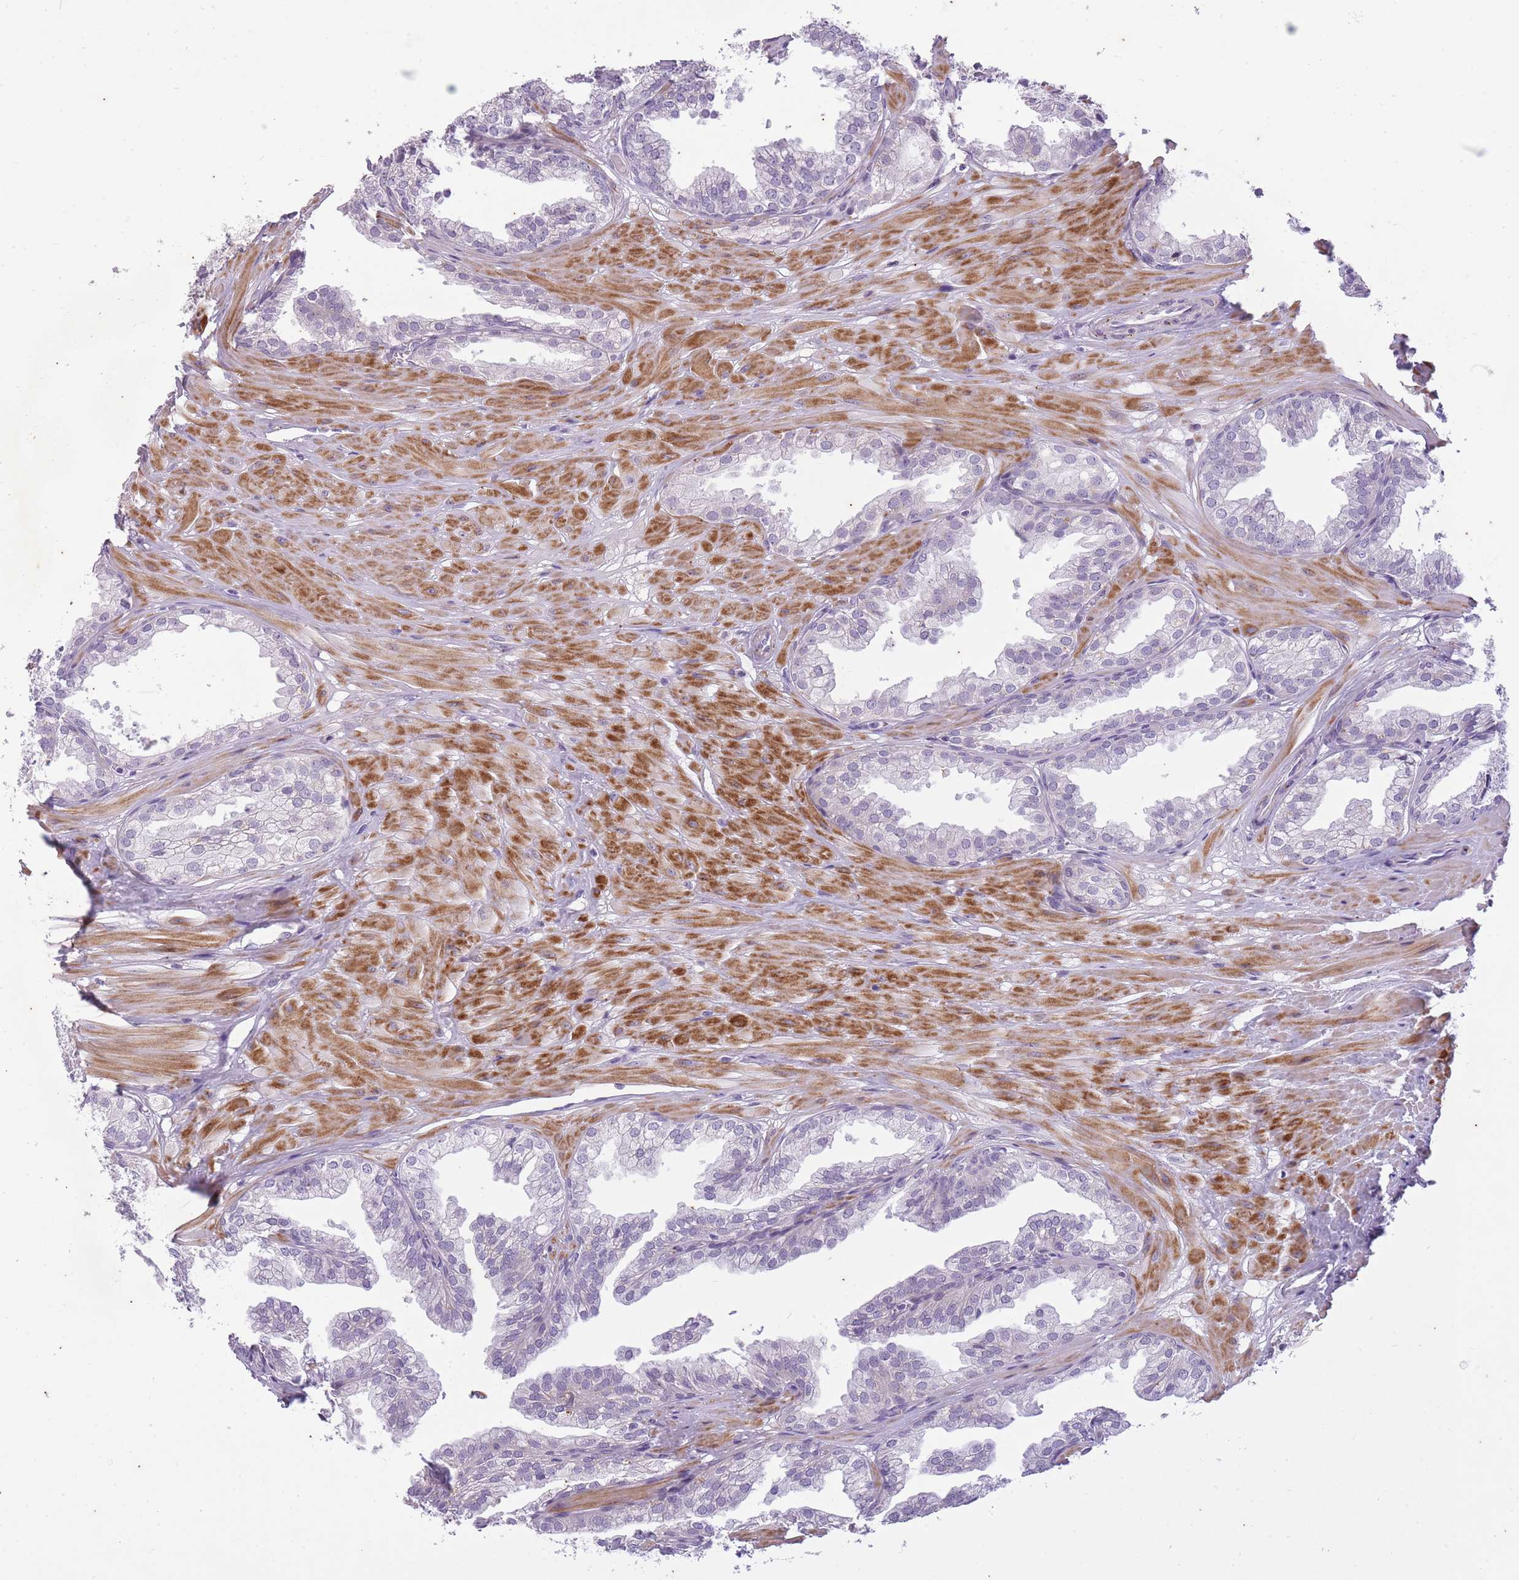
{"staining": {"intensity": "negative", "quantity": "none", "location": "none"}, "tissue": "prostate", "cell_type": "Glandular cells", "image_type": "normal", "snomed": [{"axis": "morphology", "description": "Normal tissue, NOS"}, {"axis": "topography", "description": "Prostate"}, {"axis": "topography", "description": "Peripheral nerve tissue"}], "caption": "This is a image of immunohistochemistry (IHC) staining of unremarkable prostate, which shows no staining in glandular cells.", "gene": "CNTNAP3B", "patient": {"sex": "male", "age": 55}}